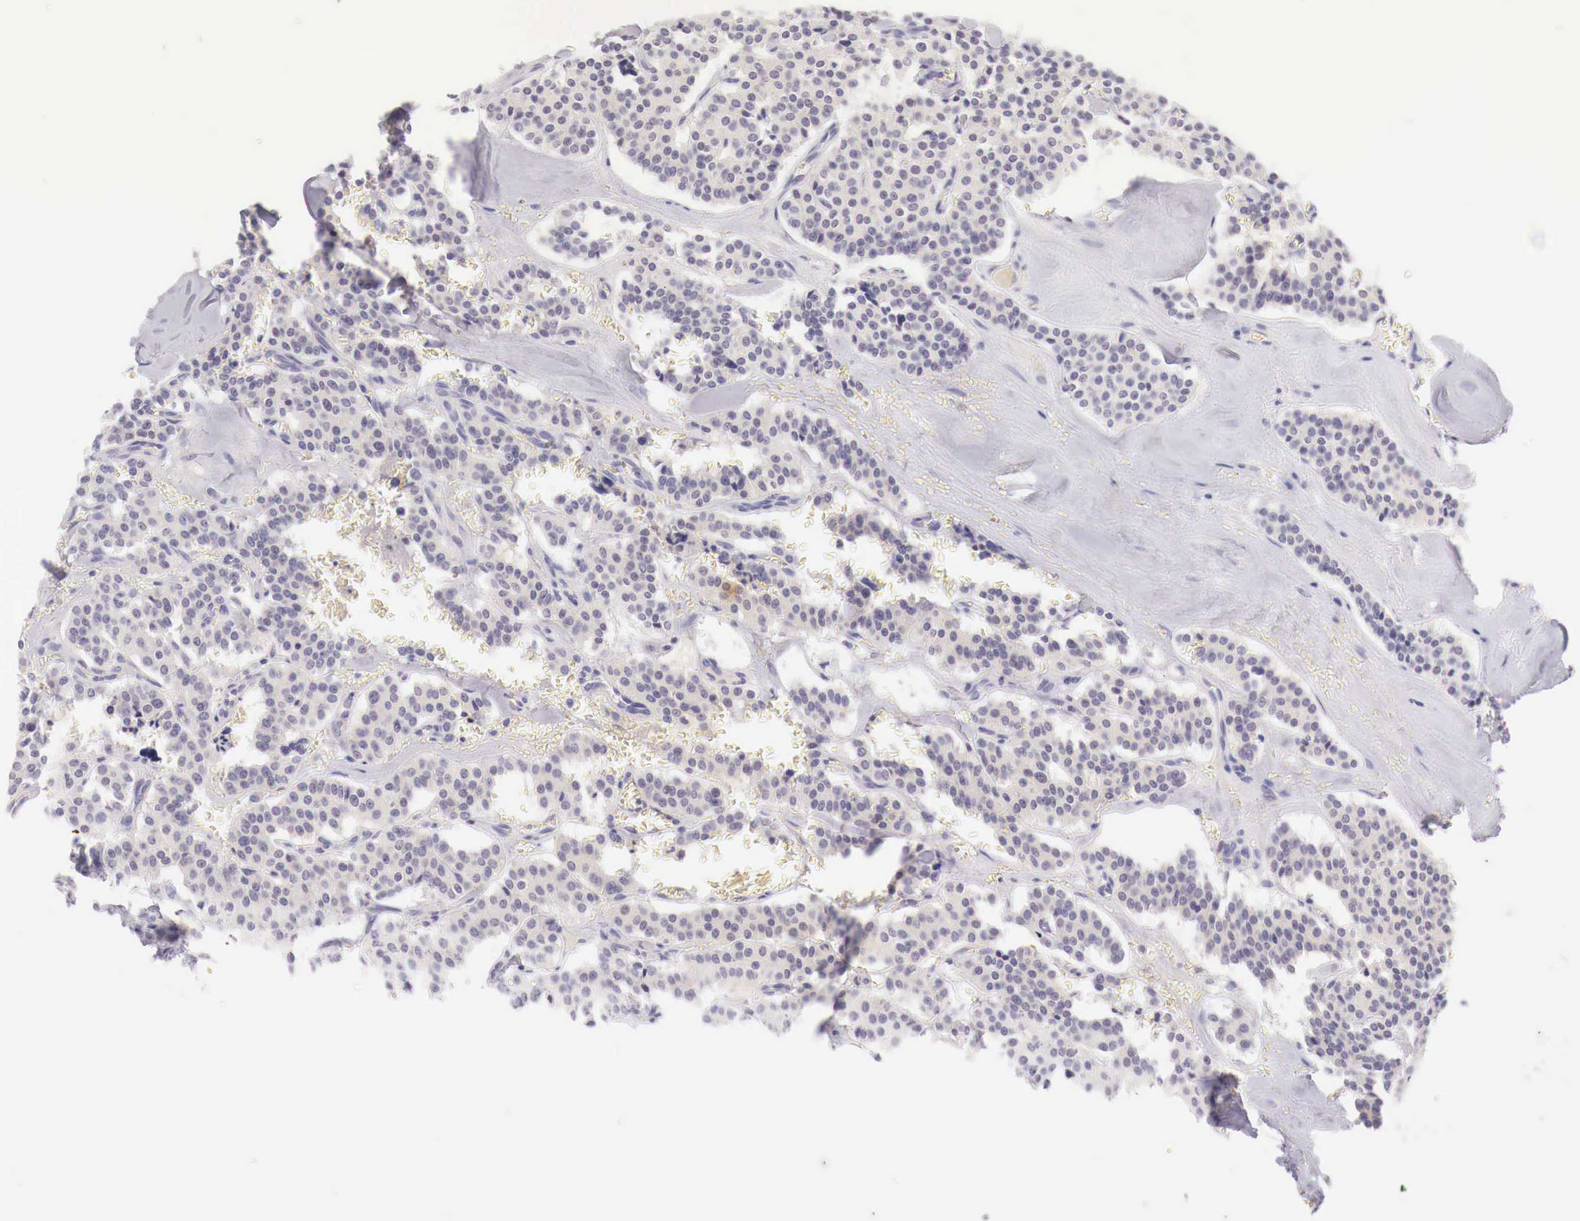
{"staining": {"intensity": "negative", "quantity": "none", "location": "none"}, "tissue": "carcinoid", "cell_type": "Tumor cells", "image_type": "cancer", "snomed": [{"axis": "morphology", "description": "Carcinoid, malignant, NOS"}, {"axis": "topography", "description": "Bronchus"}], "caption": "Tumor cells show no significant expression in carcinoid.", "gene": "BCL6", "patient": {"sex": "male", "age": 55}}